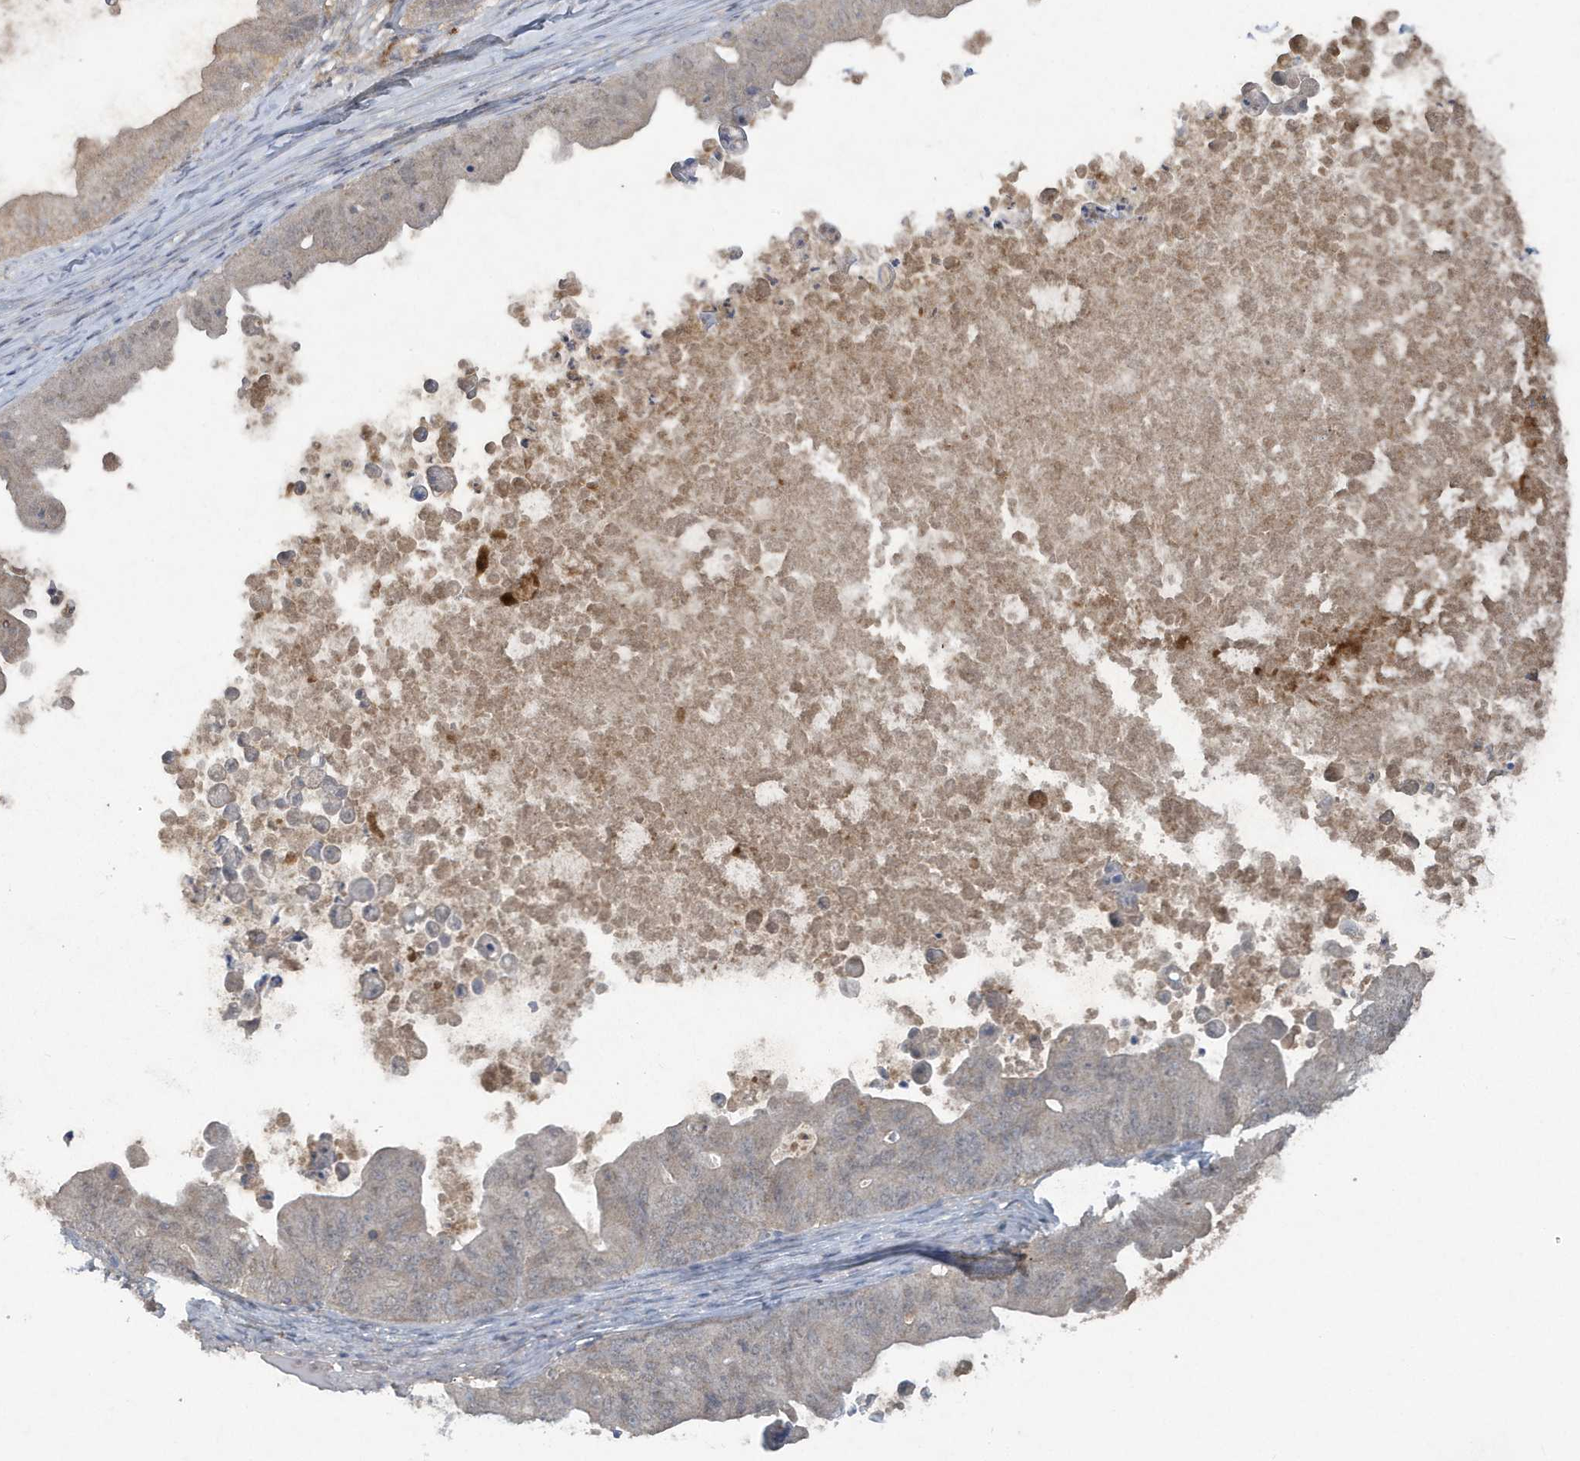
{"staining": {"intensity": "weak", "quantity": "<25%", "location": "cytoplasmic/membranous"}, "tissue": "ovarian cancer", "cell_type": "Tumor cells", "image_type": "cancer", "snomed": [{"axis": "morphology", "description": "Cystadenocarcinoma, mucinous, NOS"}, {"axis": "topography", "description": "Ovary"}], "caption": "Tumor cells show no significant protein positivity in ovarian cancer.", "gene": "C1RL", "patient": {"sex": "female", "age": 37}}